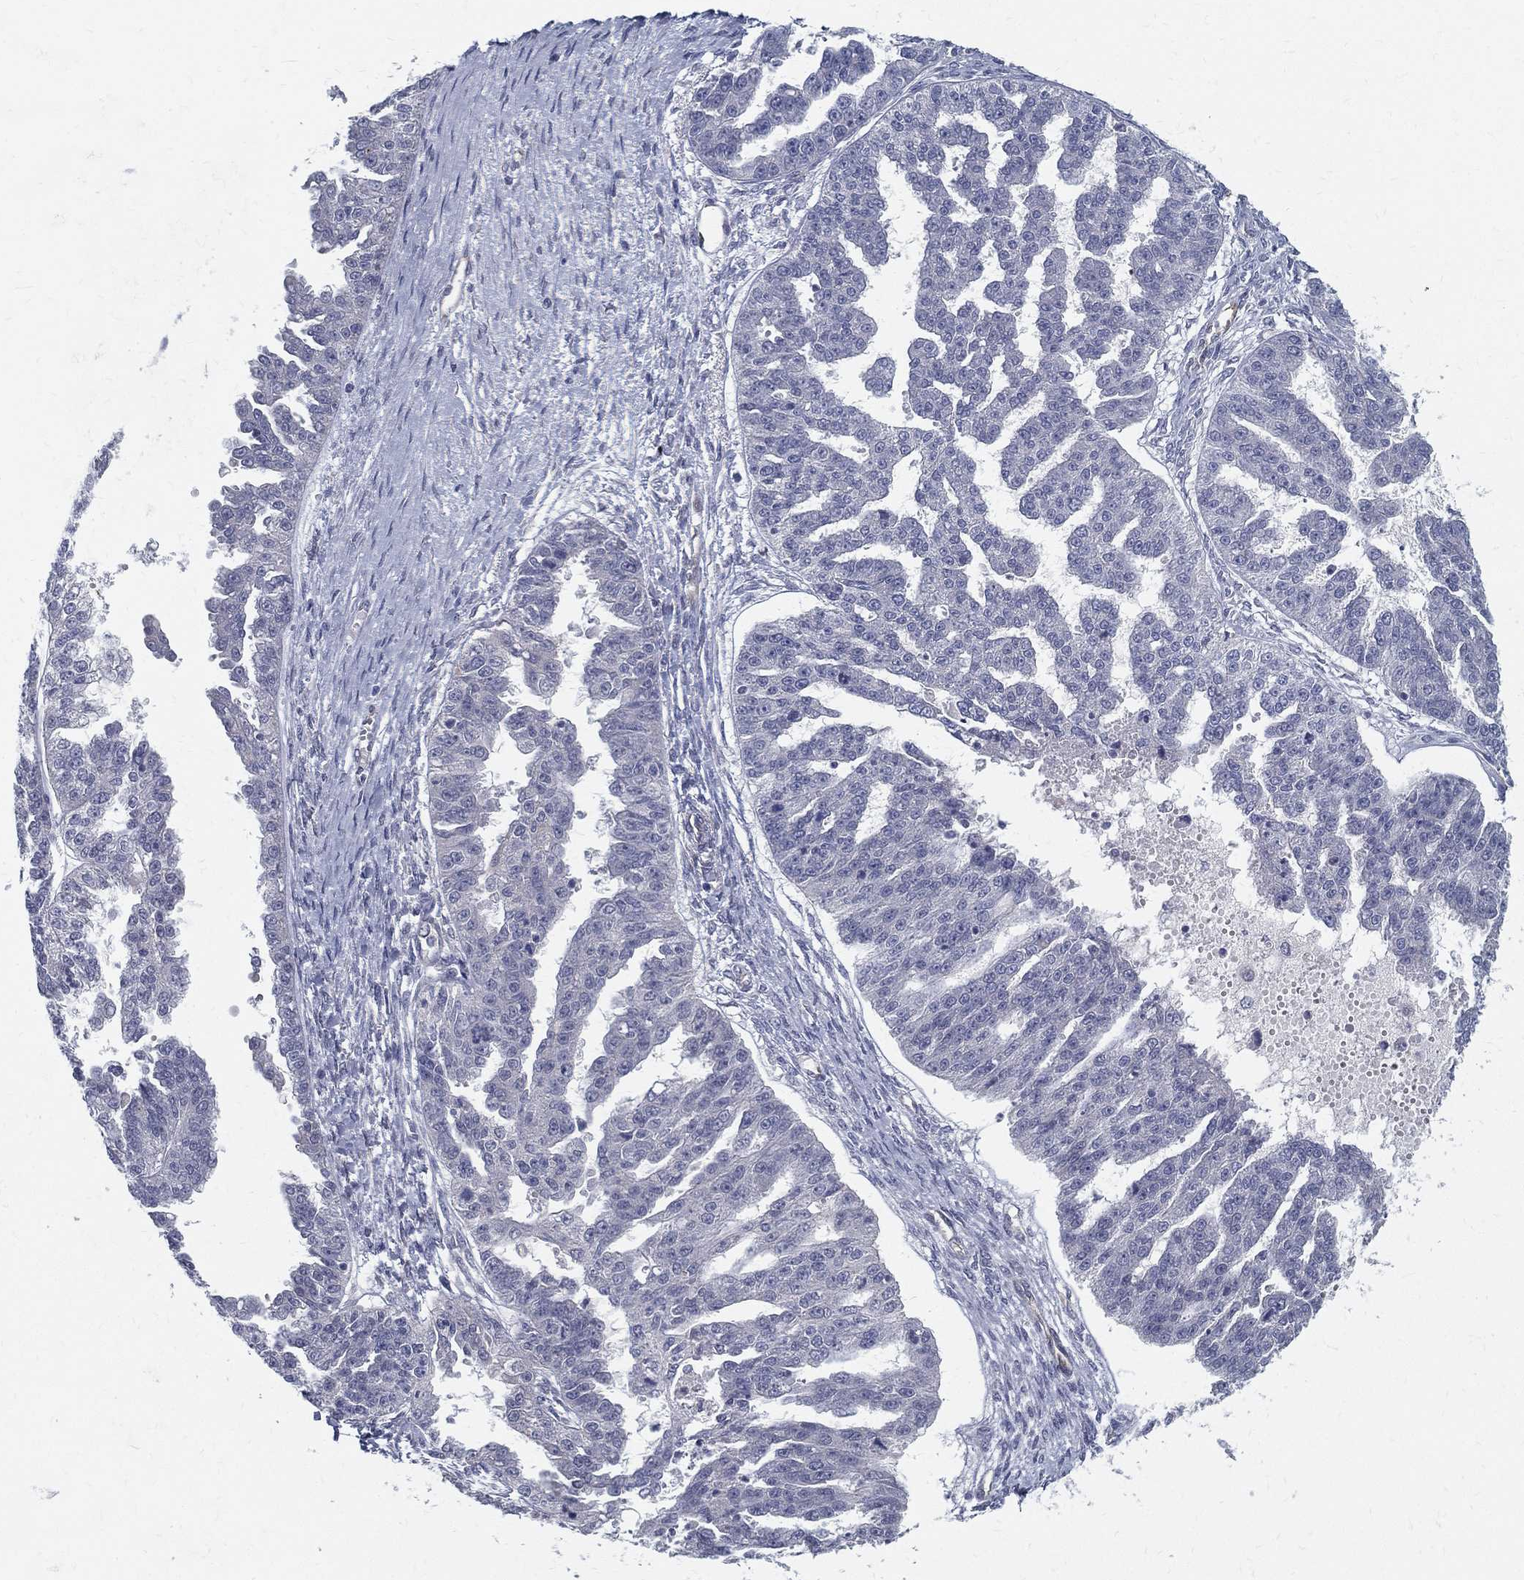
{"staining": {"intensity": "negative", "quantity": "none", "location": "none"}, "tissue": "ovarian cancer", "cell_type": "Tumor cells", "image_type": "cancer", "snomed": [{"axis": "morphology", "description": "Cystadenocarcinoma, serous, NOS"}, {"axis": "topography", "description": "Ovary"}], "caption": "There is no significant positivity in tumor cells of ovarian cancer (serous cystadenocarcinoma).", "gene": "LRRC56", "patient": {"sex": "female", "age": 58}}